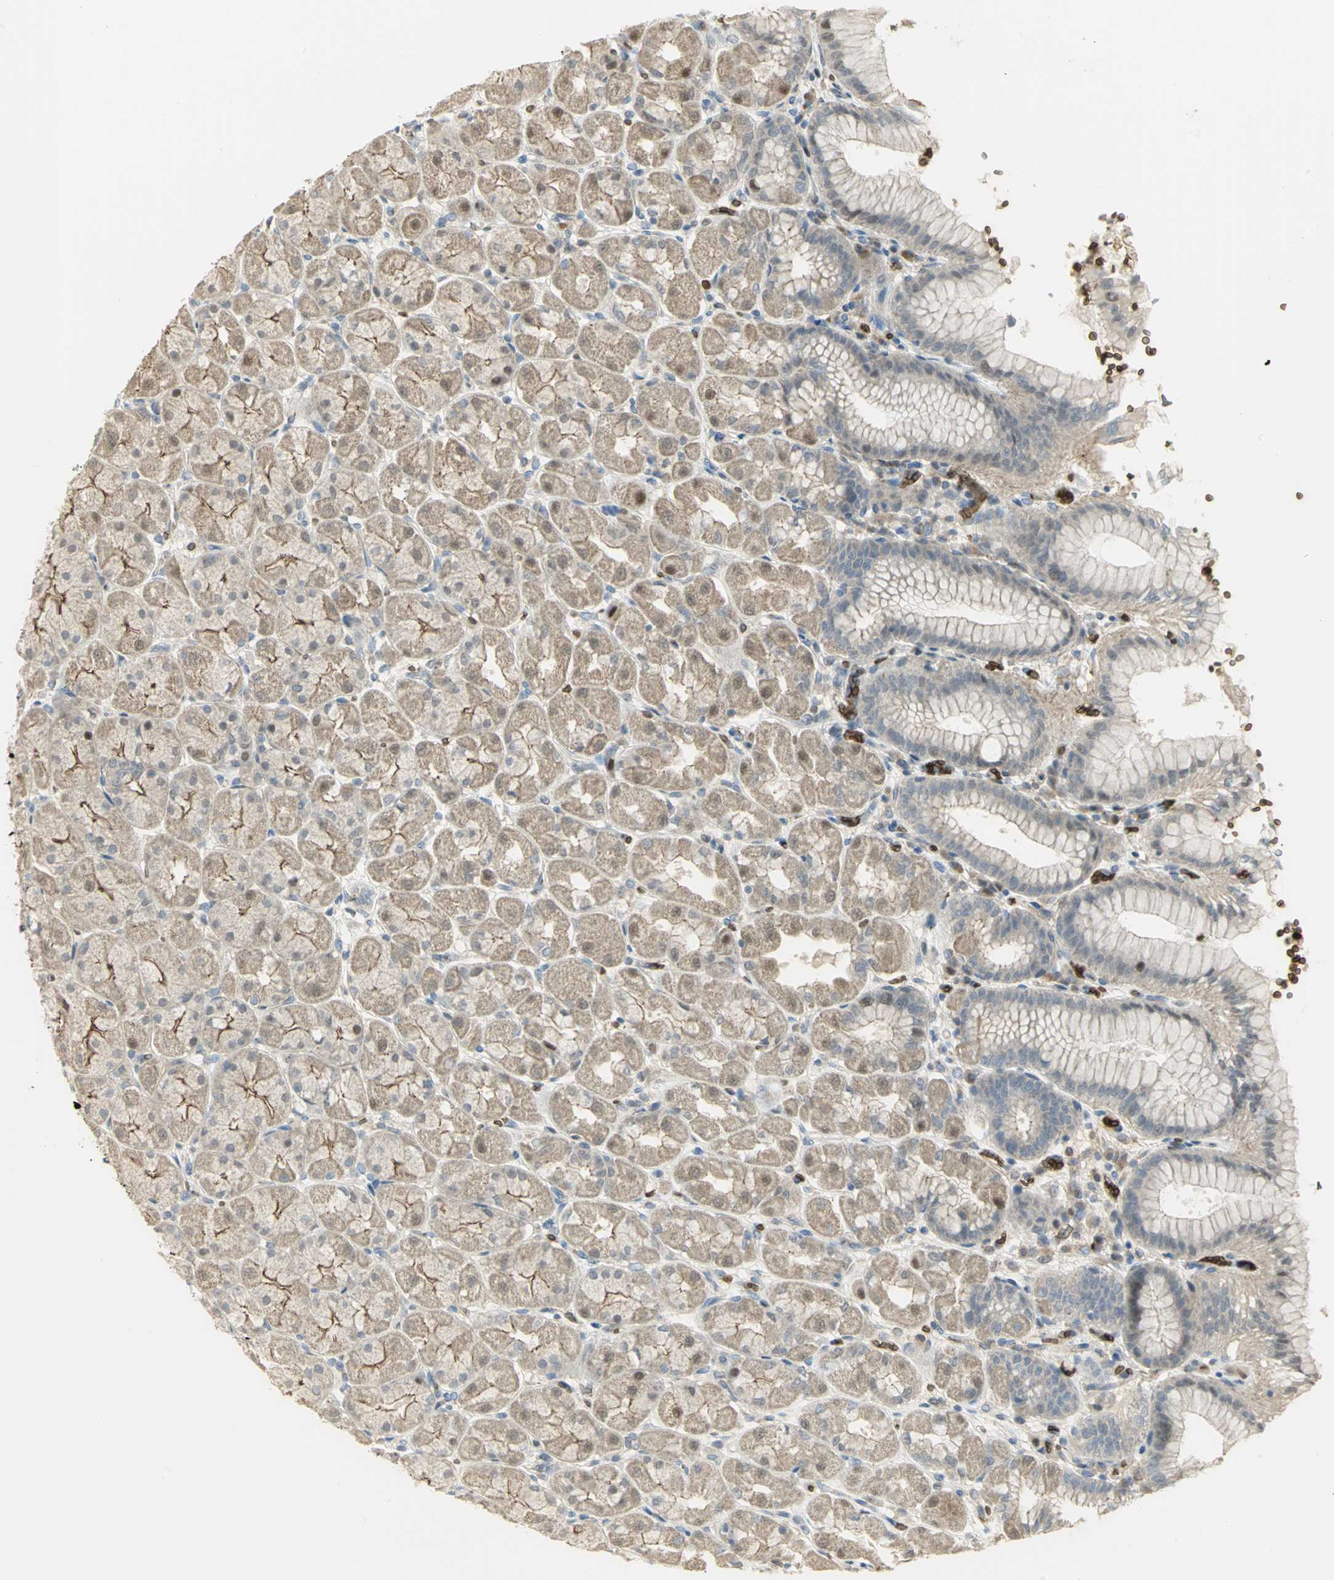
{"staining": {"intensity": "weak", "quantity": ">75%", "location": "cytoplasmic/membranous"}, "tissue": "stomach", "cell_type": "Glandular cells", "image_type": "normal", "snomed": [{"axis": "morphology", "description": "Normal tissue, NOS"}, {"axis": "topography", "description": "Stomach, upper"}], "caption": "A low amount of weak cytoplasmic/membranous expression is present in about >75% of glandular cells in unremarkable stomach. The protein of interest is shown in brown color, while the nuclei are stained blue.", "gene": "ANK1", "patient": {"sex": "female", "age": 56}}